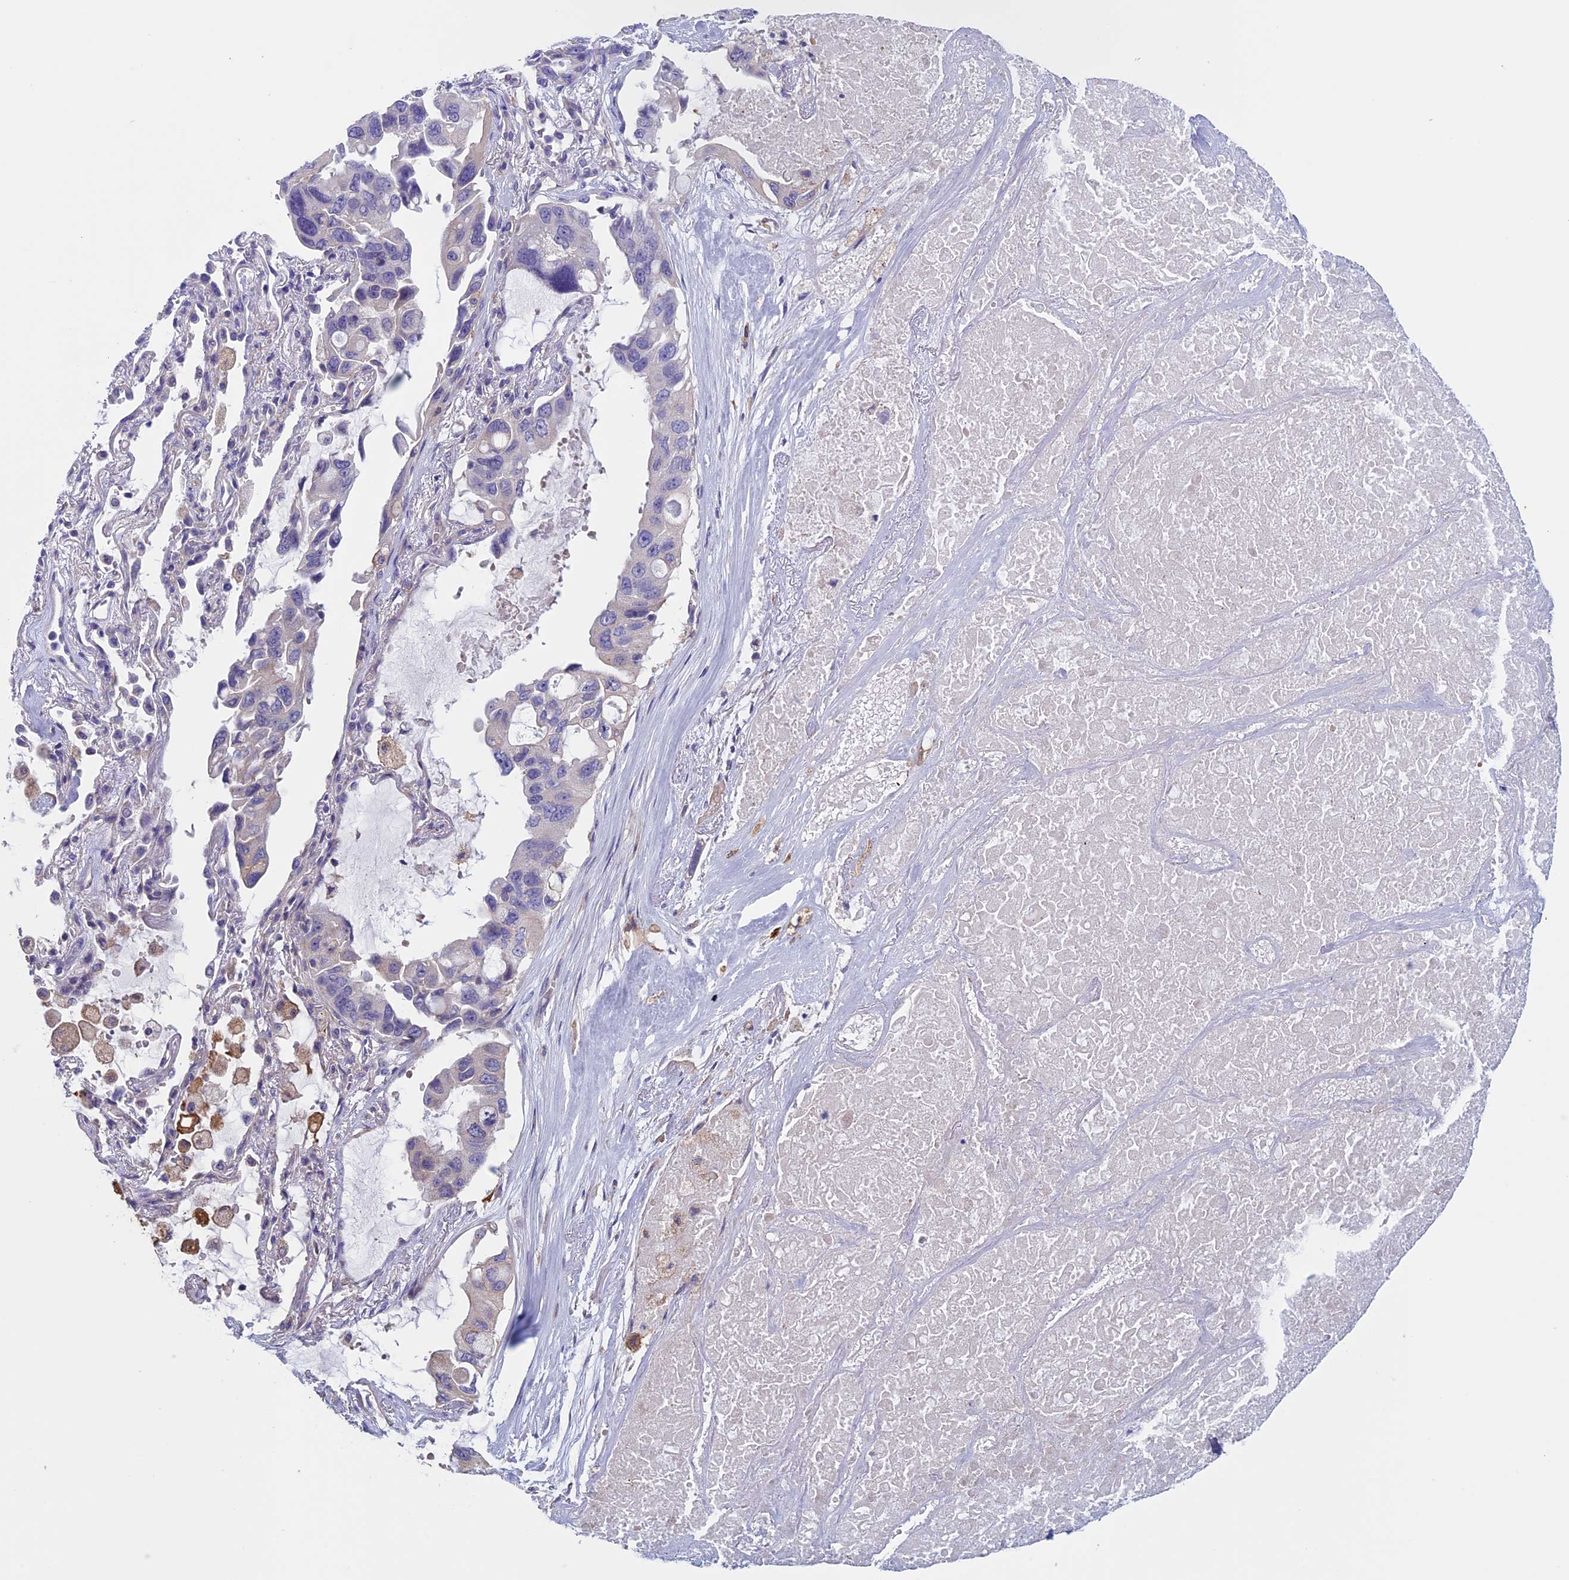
{"staining": {"intensity": "negative", "quantity": "none", "location": "none"}, "tissue": "lung cancer", "cell_type": "Tumor cells", "image_type": "cancer", "snomed": [{"axis": "morphology", "description": "Squamous cell carcinoma, NOS"}, {"axis": "topography", "description": "Lung"}], "caption": "Immunohistochemistry (IHC) histopathology image of neoplastic tissue: human lung squamous cell carcinoma stained with DAB exhibits no significant protein positivity in tumor cells.", "gene": "CNOT6L", "patient": {"sex": "female", "age": 73}}